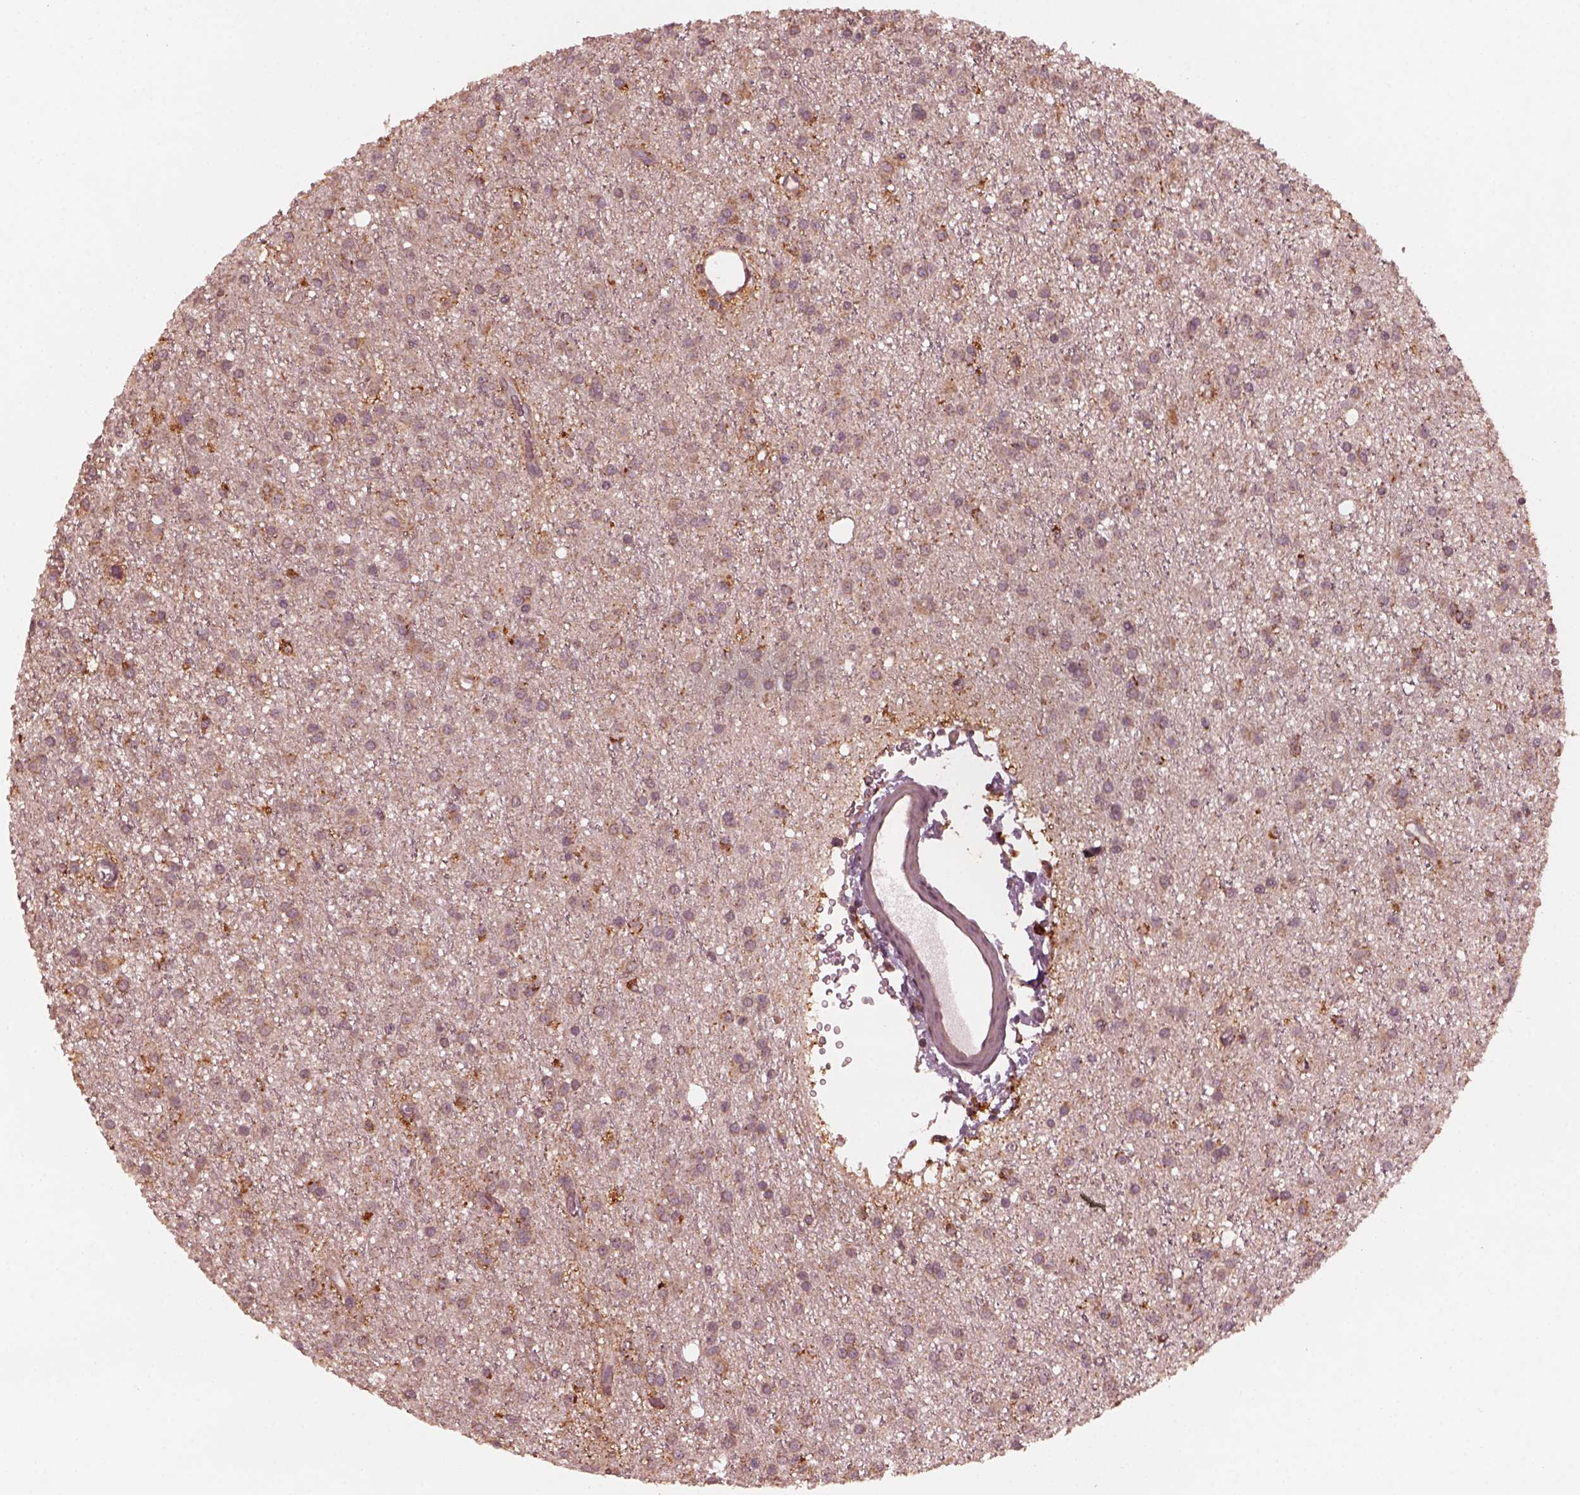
{"staining": {"intensity": "moderate", "quantity": ">75%", "location": "cytoplasmic/membranous"}, "tissue": "glioma", "cell_type": "Tumor cells", "image_type": "cancer", "snomed": [{"axis": "morphology", "description": "Glioma, malignant, Low grade"}, {"axis": "topography", "description": "Brain"}], "caption": "Human glioma stained with a brown dye reveals moderate cytoplasmic/membranous positive staining in approximately >75% of tumor cells.", "gene": "FAF2", "patient": {"sex": "male", "age": 27}}